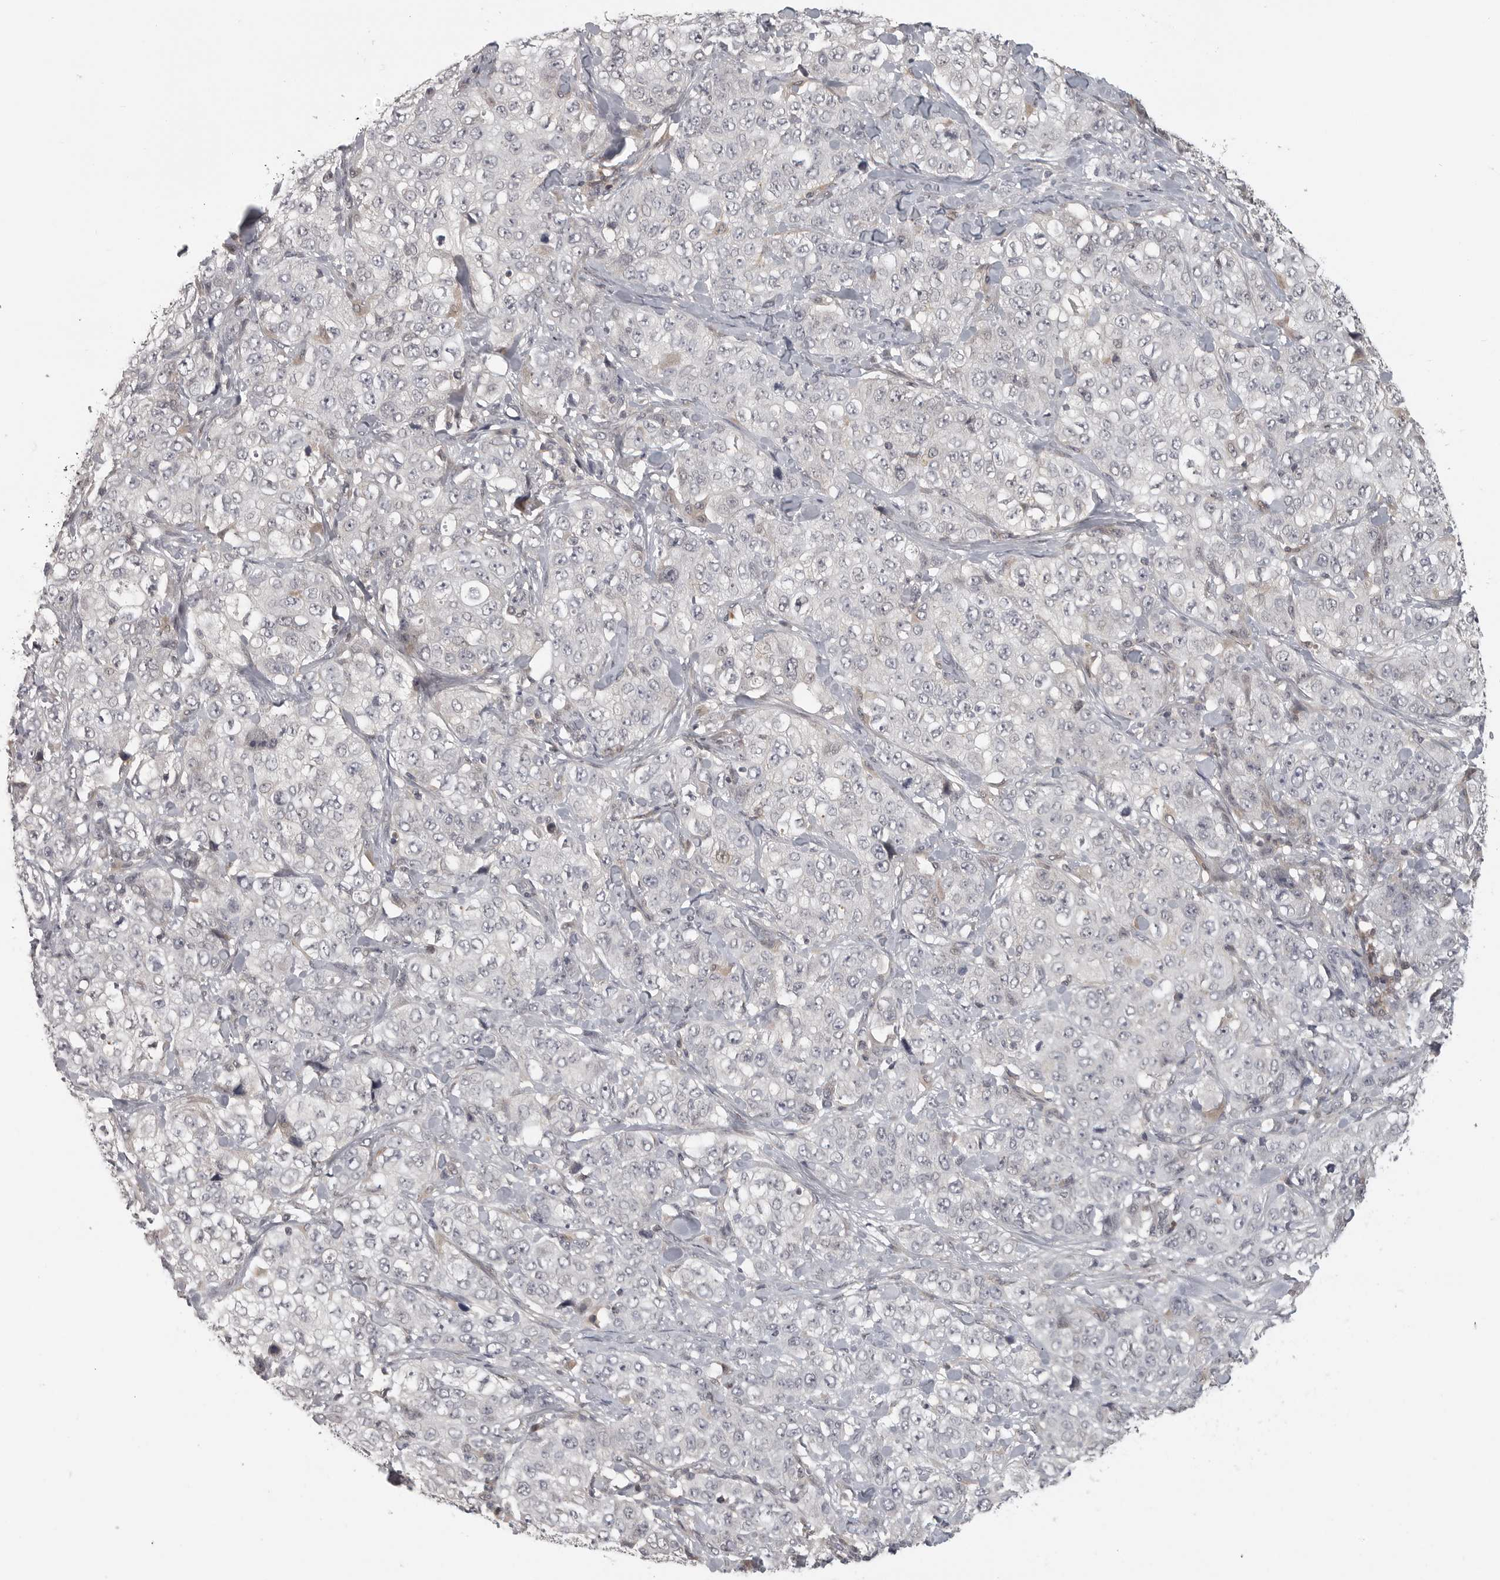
{"staining": {"intensity": "negative", "quantity": "none", "location": "none"}, "tissue": "stomach cancer", "cell_type": "Tumor cells", "image_type": "cancer", "snomed": [{"axis": "morphology", "description": "Adenocarcinoma, NOS"}, {"axis": "topography", "description": "Stomach"}], "caption": "Immunohistochemistry photomicrograph of neoplastic tissue: human stomach adenocarcinoma stained with DAB displays no significant protein staining in tumor cells.", "gene": "UROD", "patient": {"sex": "male", "age": 48}}